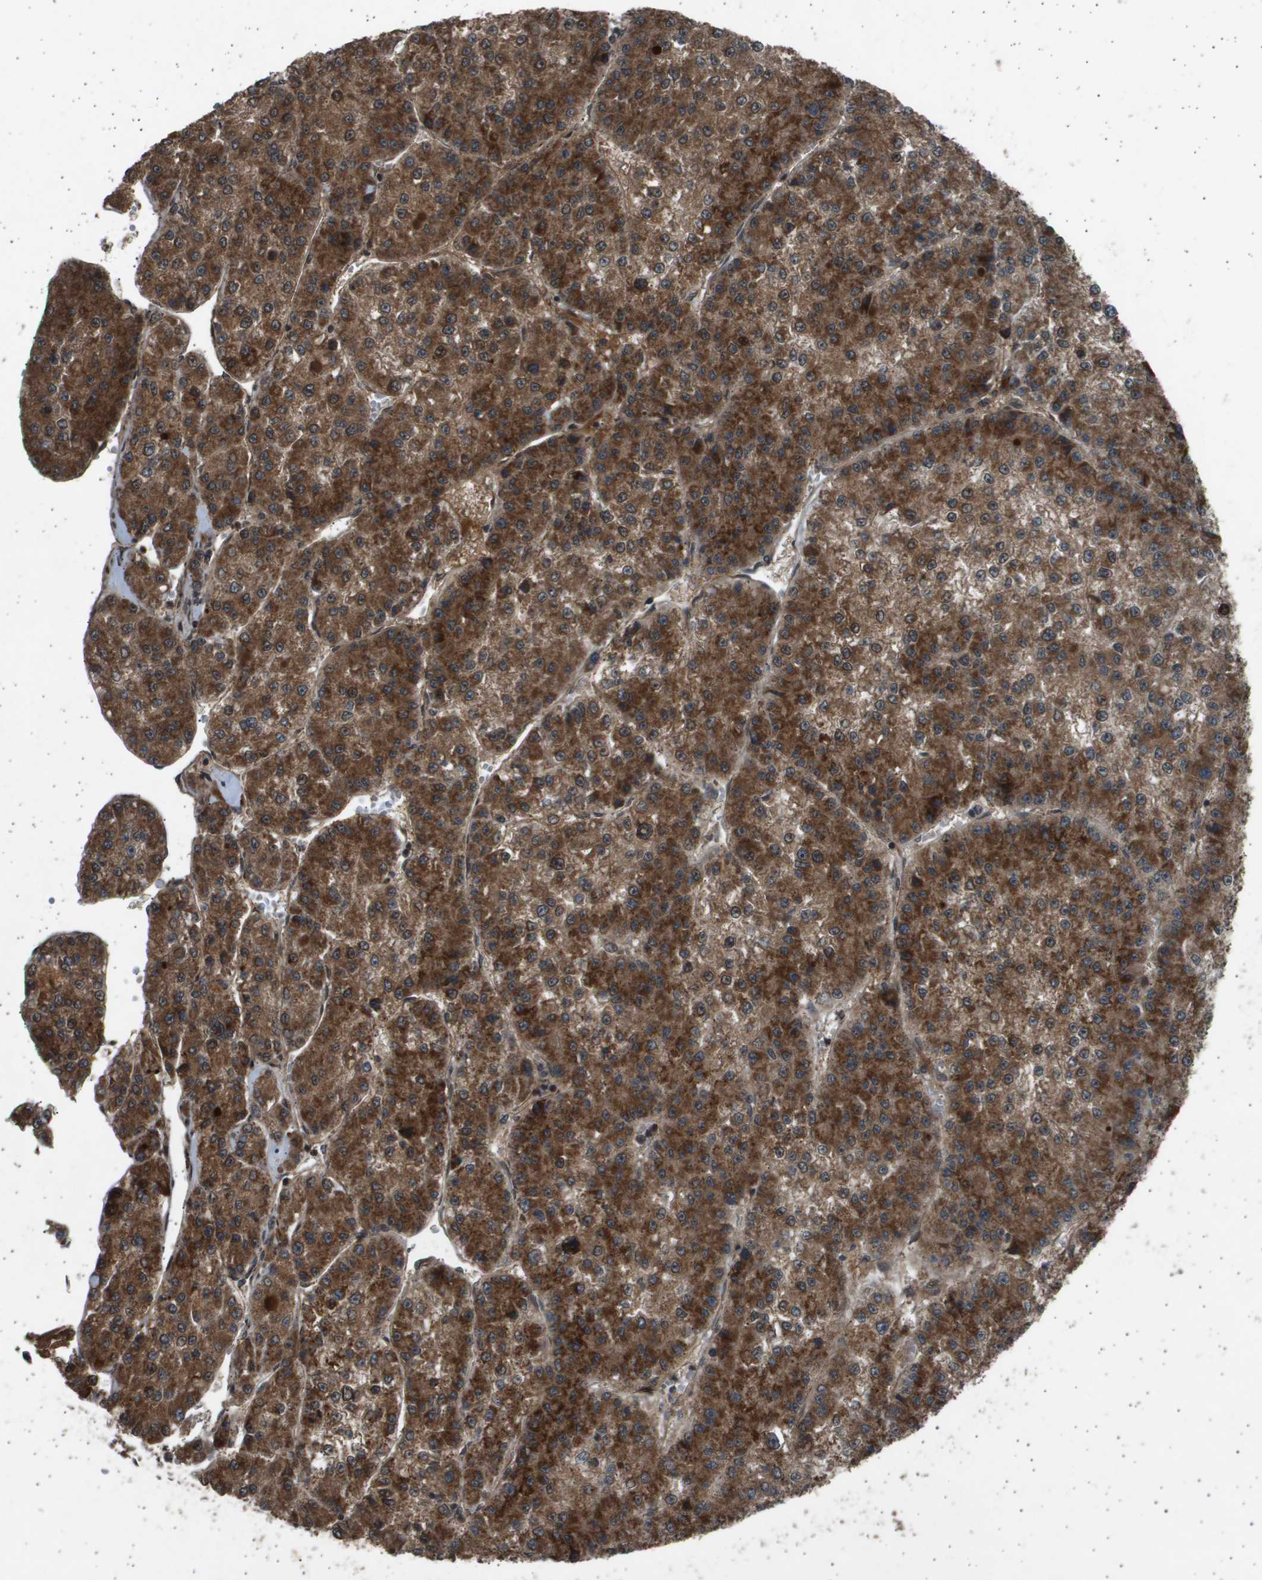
{"staining": {"intensity": "strong", "quantity": ">75%", "location": "cytoplasmic/membranous"}, "tissue": "liver cancer", "cell_type": "Tumor cells", "image_type": "cancer", "snomed": [{"axis": "morphology", "description": "Carcinoma, Hepatocellular, NOS"}, {"axis": "topography", "description": "Liver"}], "caption": "The histopathology image reveals a brown stain indicating the presence of a protein in the cytoplasmic/membranous of tumor cells in liver cancer (hepatocellular carcinoma). The staining was performed using DAB (3,3'-diaminobenzidine) to visualize the protein expression in brown, while the nuclei were stained in blue with hematoxylin (Magnification: 20x).", "gene": "TNRC6A", "patient": {"sex": "female", "age": 73}}